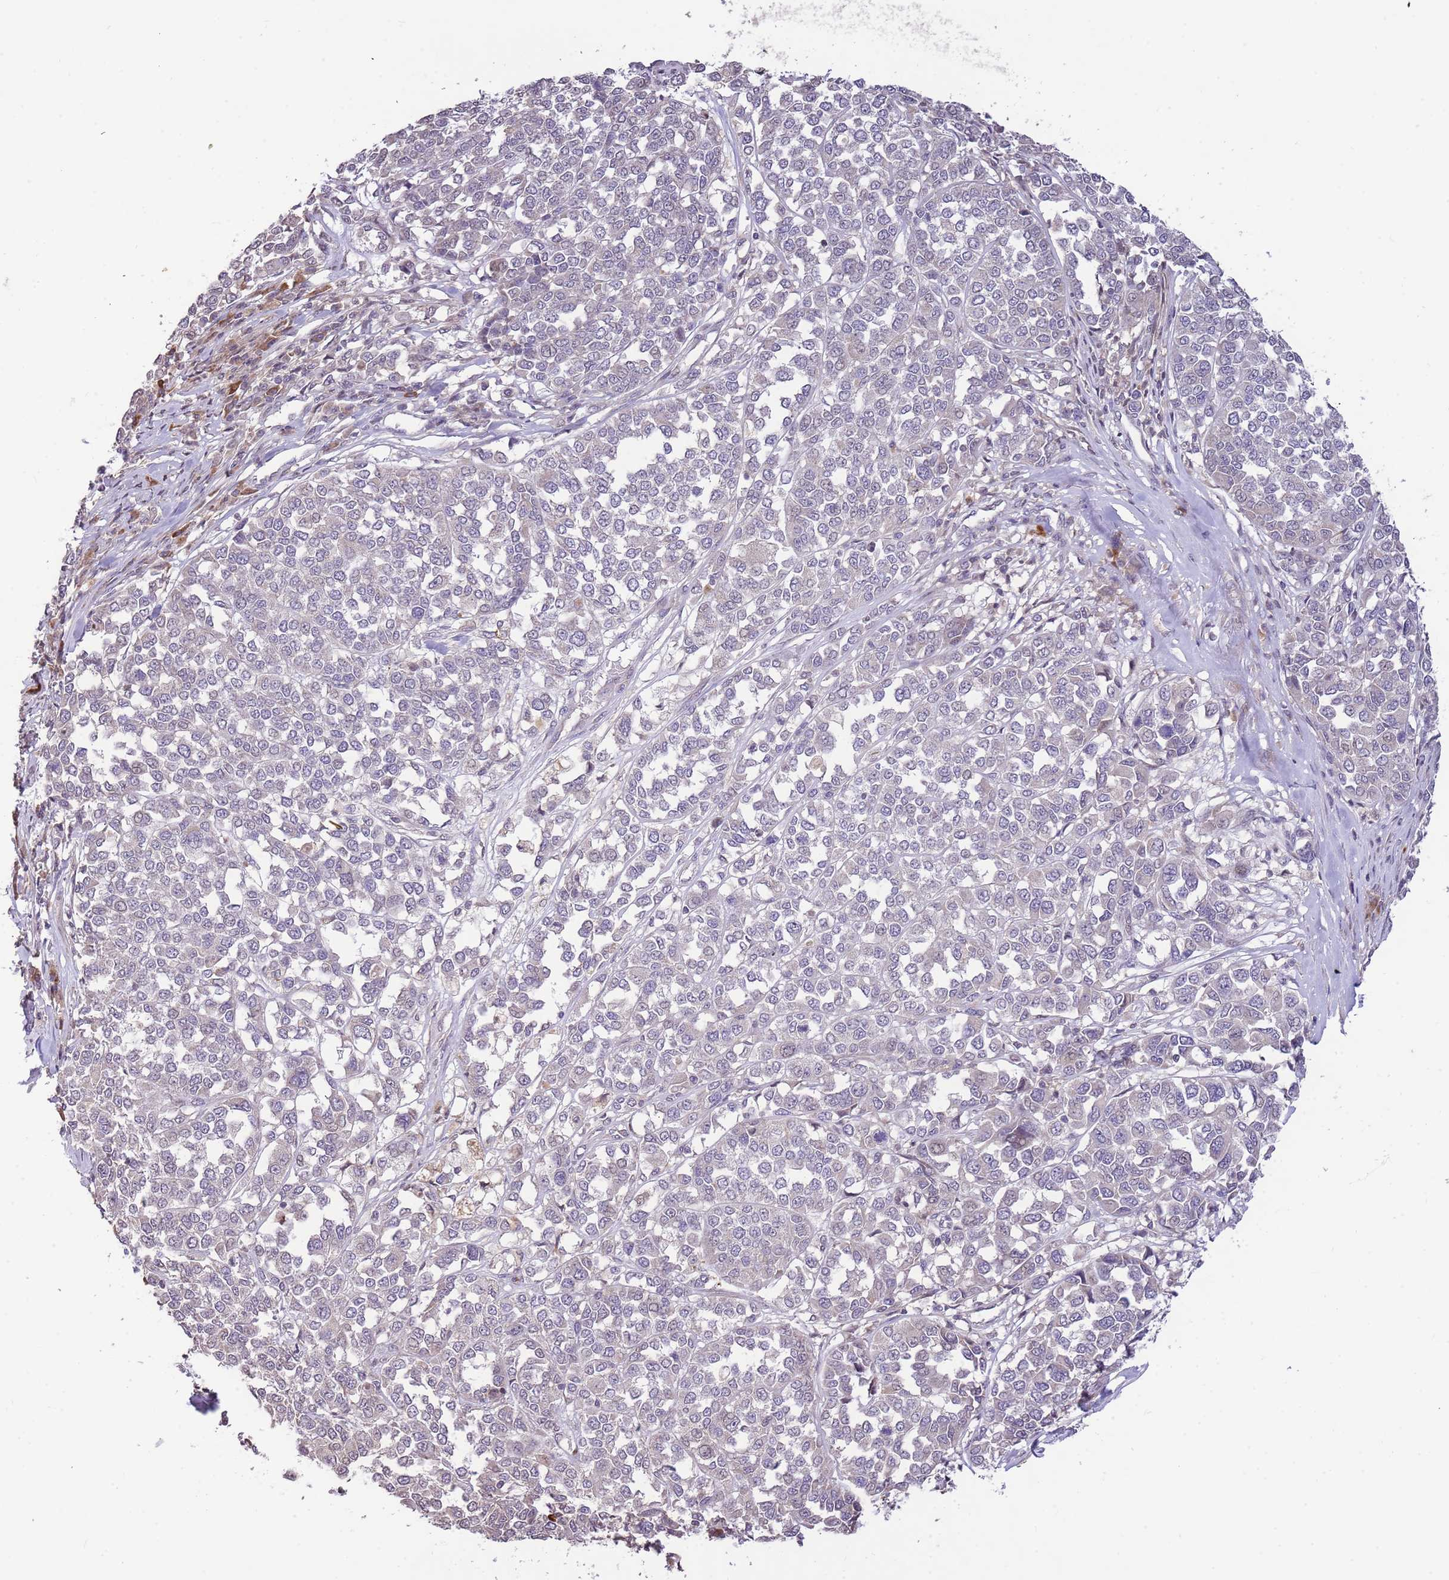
{"staining": {"intensity": "negative", "quantity": "none", "location": "none"}, "tissue": "melanoma", "cell_type": "Tumor cells", "image_type": "cancer", "snomed": [{"axis": "morphology", "description": "Malignant melanoma, Metastatic site"}, {"axis": "topography", "description": "Lymph node"}], "caption": "High power microscopy histopathology image of an immunohistochemistry photomicrograph of melanoma, revealing no significant expression in tumor cells.", "gene": "SLC16A4", "patient": {"sex": "male", "age": 44}}